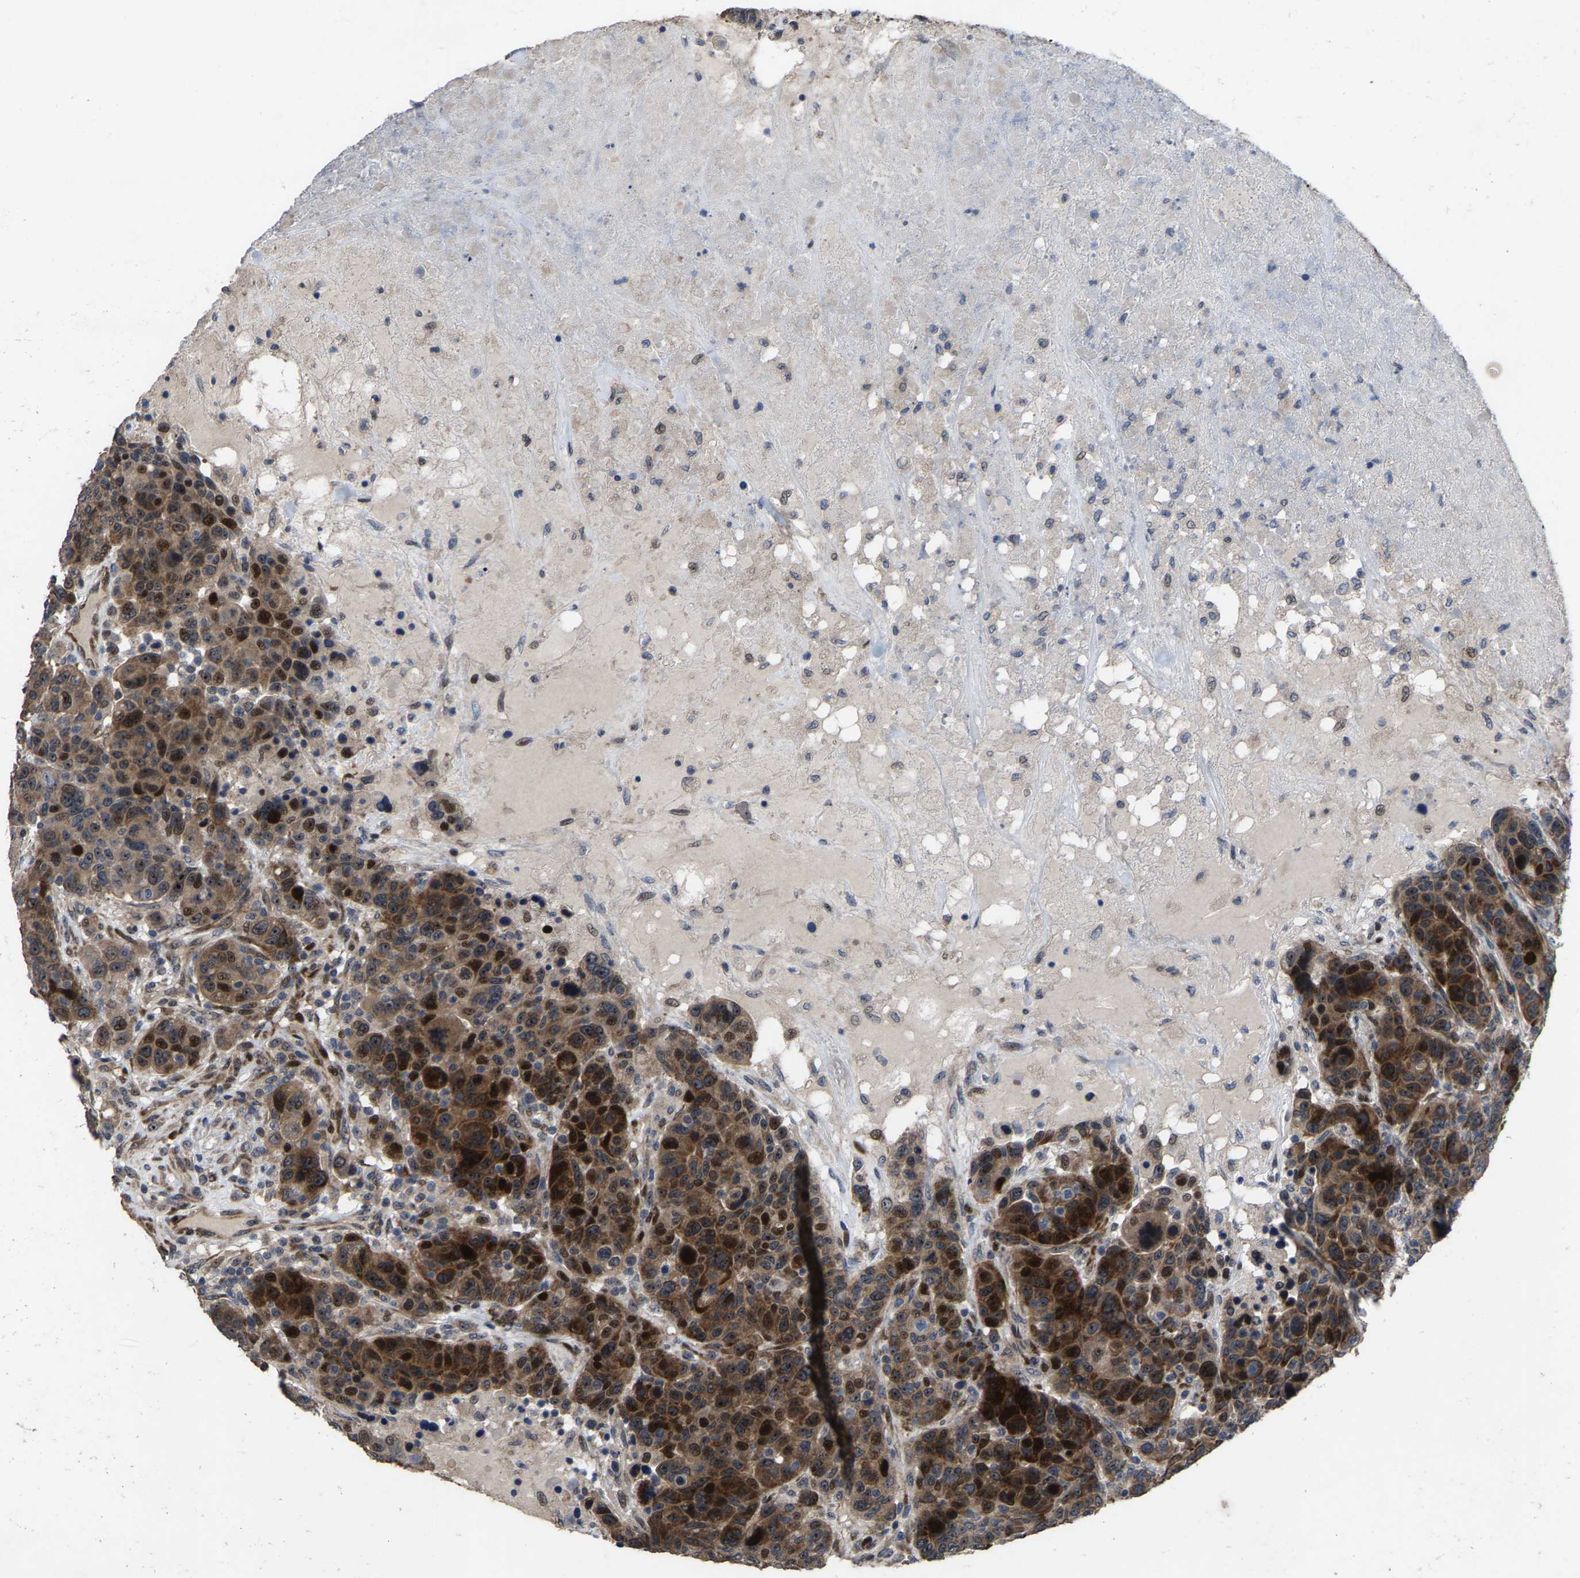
{"staining": {"intensity": "strong", "quantity": "25%-75%", "location": "cytoplasmic/membranous,nuclear"}, "tissue": "breast cancer", "cell_type": "Tumor cells", "image_type": "cancer", "snomed": [{"axis": "morphology", "description": "Duct carcinoma"}, {"axis": "topography", "description": "Breast"}], "caption": "A micrograph of human invasive ductal carcinoma (breast) stained for a protein displays strong cytoplasmic/membranous and nuclear brown staining in tumor cells. Immunohistochemistry stains the protein of interest in brown and the nuclei are stained blue.", "gene": "HAUS6", "patient": {"sex": "female", "age": 37}}